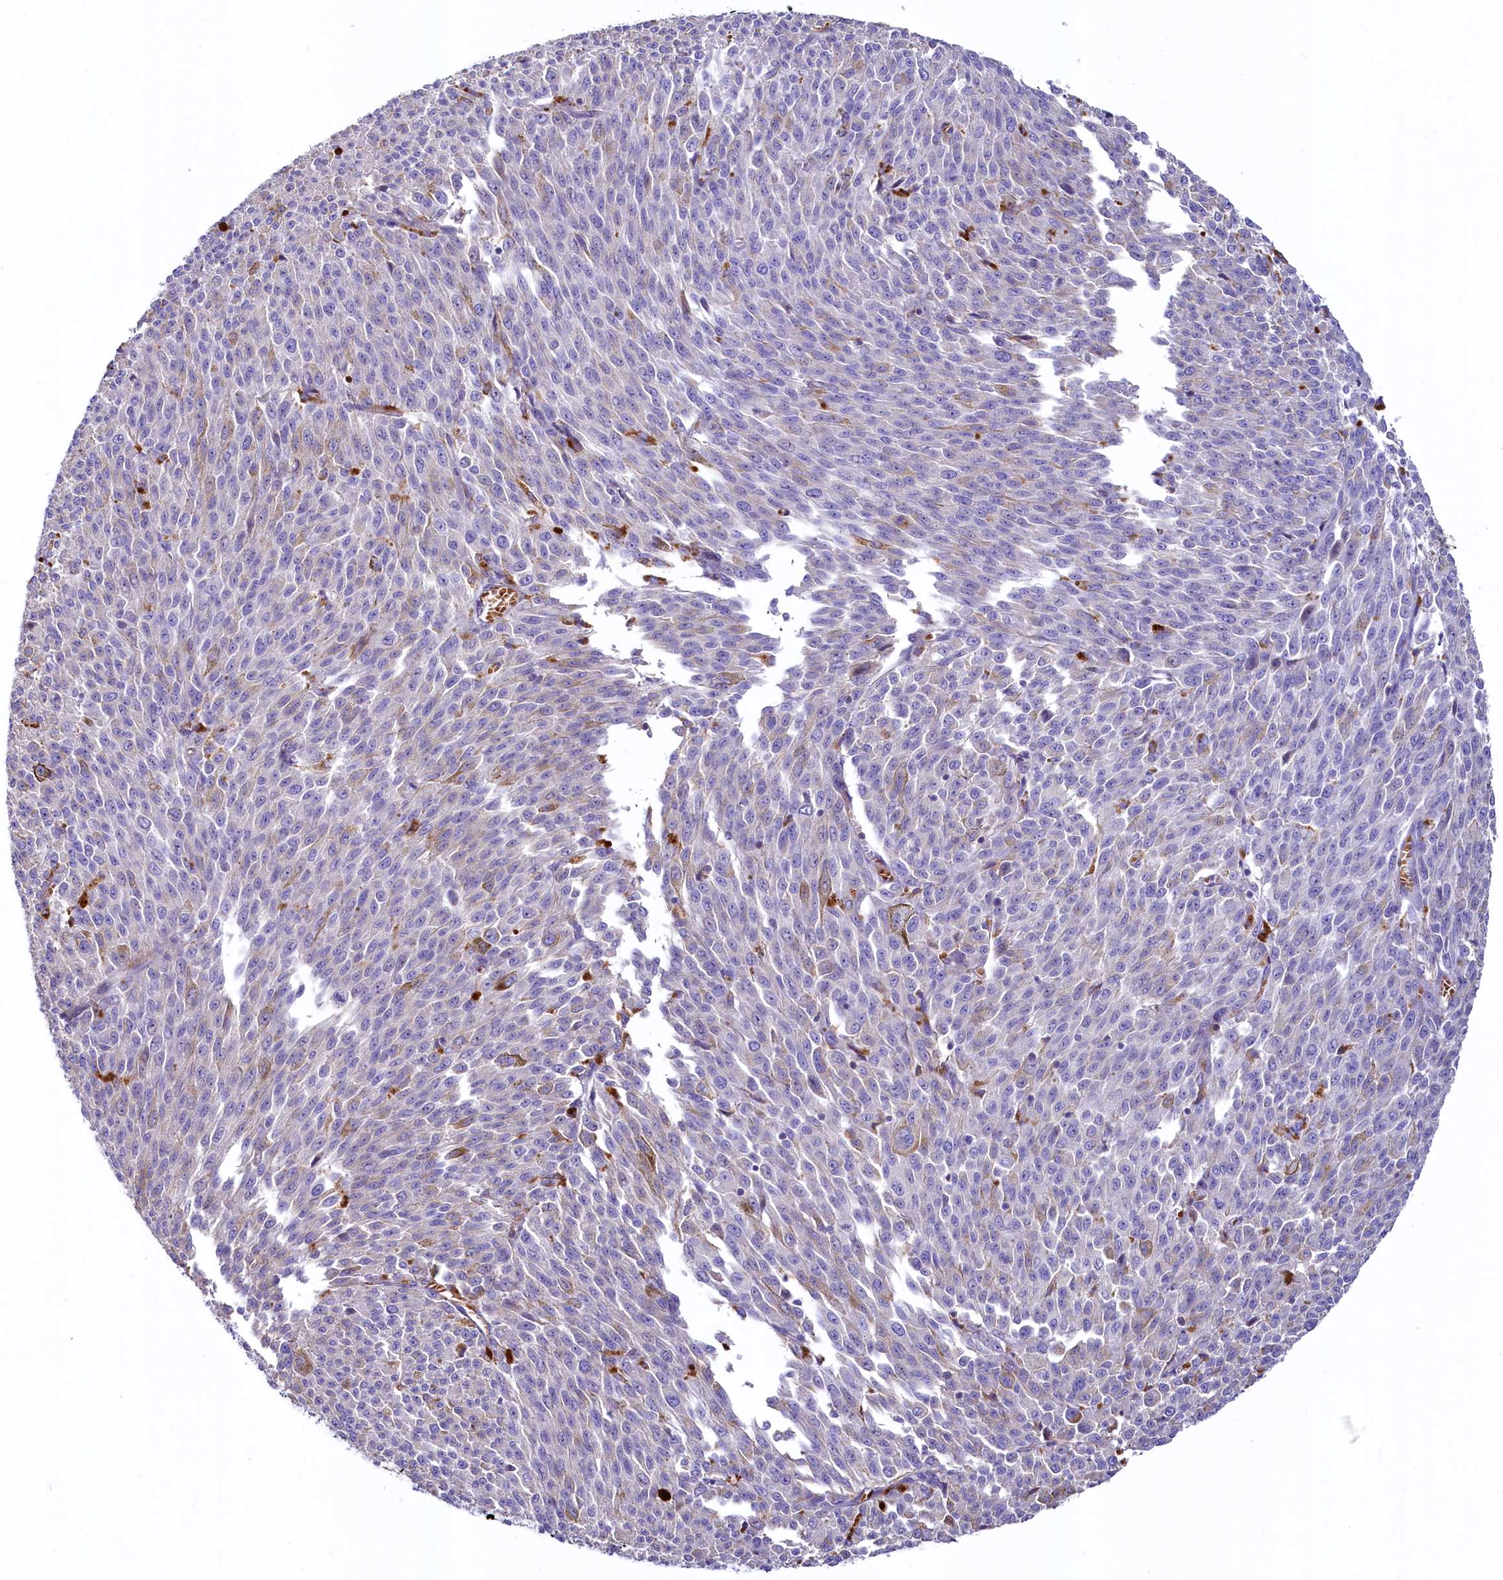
{"staining": {"intensity": "negative", "quantity": "none", "location": "none"}, "tissue": "melanoma", "cell_type": "Tumor cells", "image_type": "cancer", "snomed": [{"axis": "morphology", "description": "Malignant melanoma, NOS"}, {"axis": "topography", "description": "Skin"}], "caption": "Tumor cells are negative for protein expression in human malignant melanoma.", "gene": "HPS6", "patient": {"sex": "female", "age": 52}}